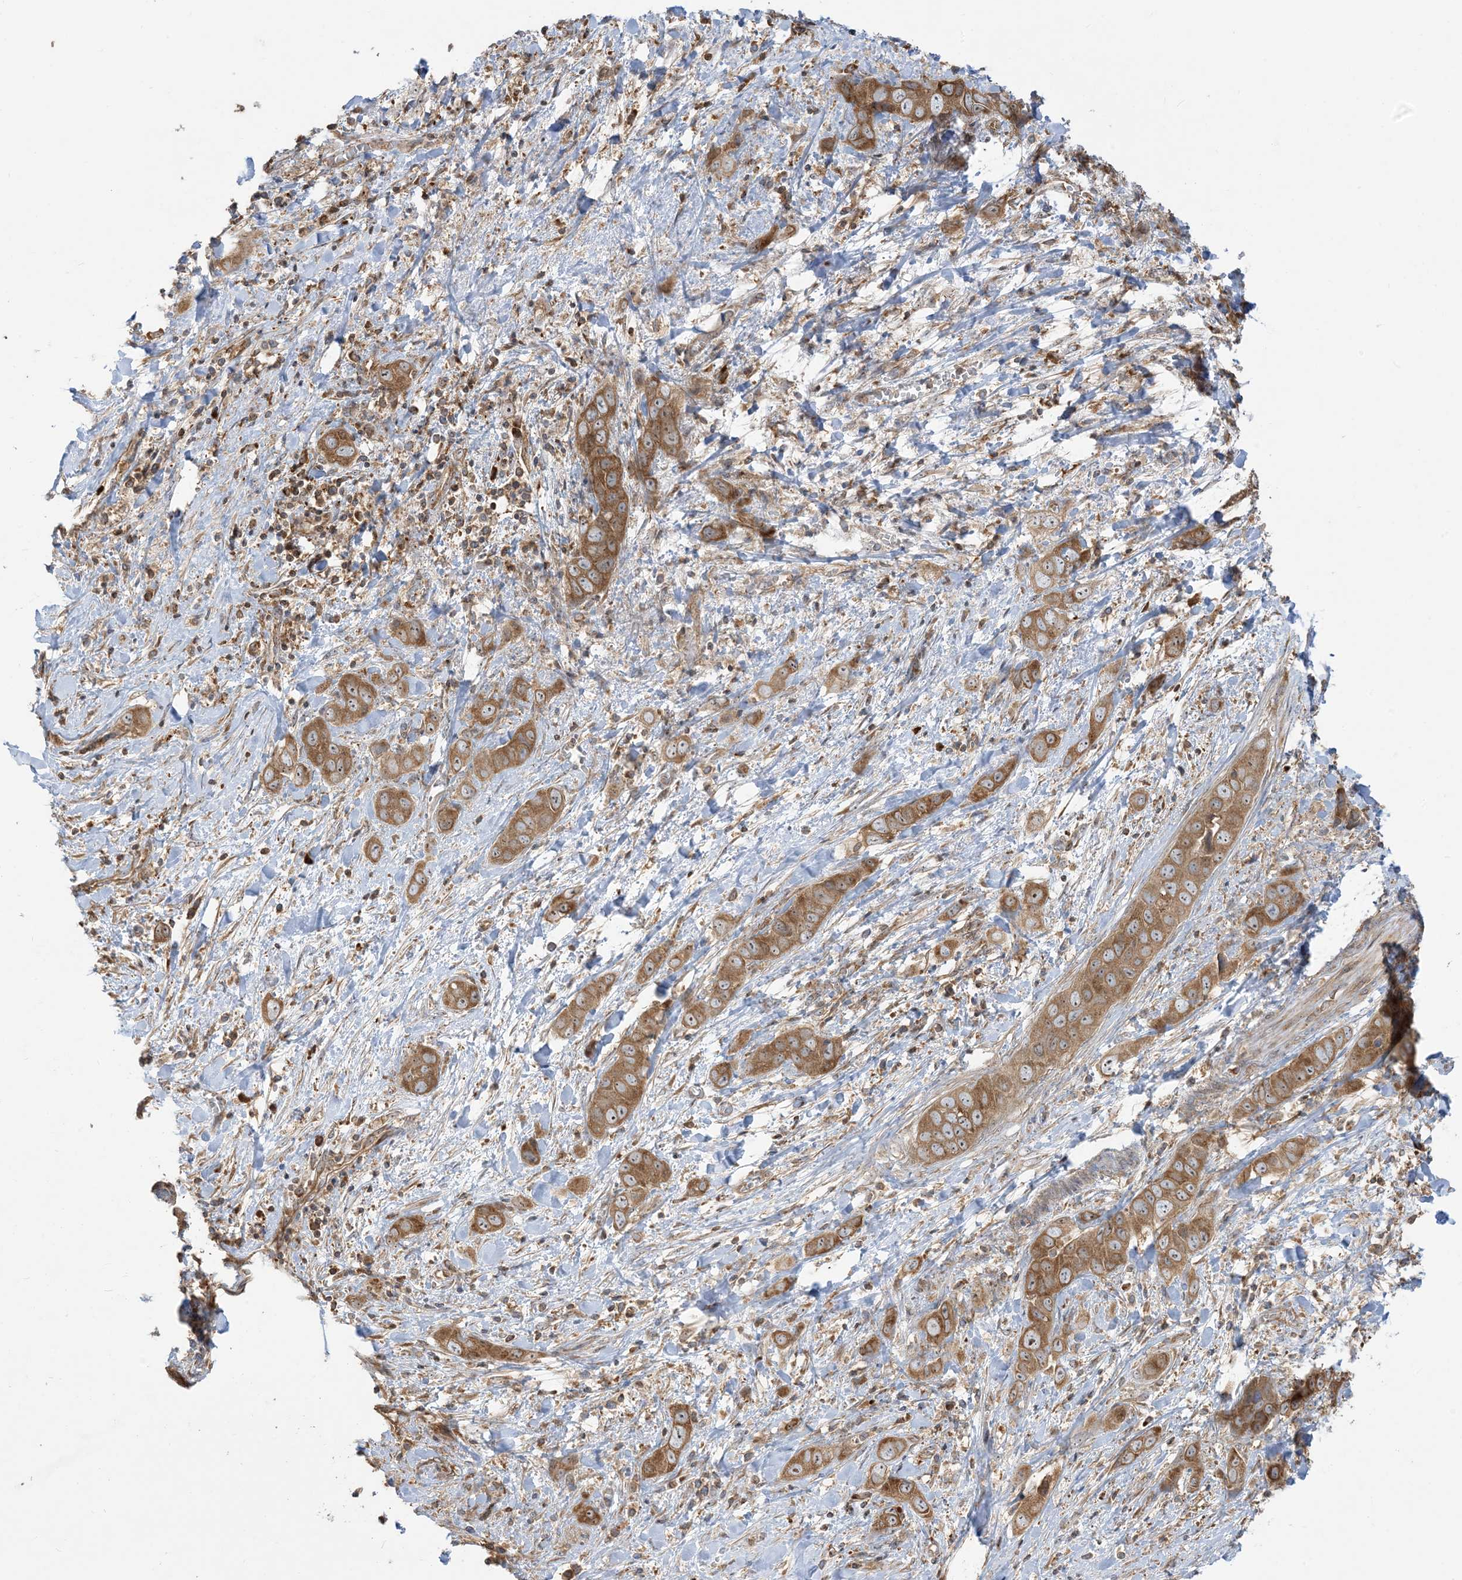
{"staining": {"intensity": "moderate", "quantity": ">75%", "location": "cytoplasmic/membranous,nuclear"}, "tissue": "liver cancer", "cell_type": "Tumor cells", "image_type": "cancer", "snomed": [{"axis": "morphology", "description": "Cholangiocarcinoma"}, {"axis": "topography", "description": "Liver"}], "caption": "Liver cancer (cholangiocarcinoma) stained with immunohistochemistry exhibits moderate cytoplasmic/membranous and nuclear positivity in approximately >75% of tumor cells.", "gene": "SRP72", "patient": {"sex": "female", "age": 52}}